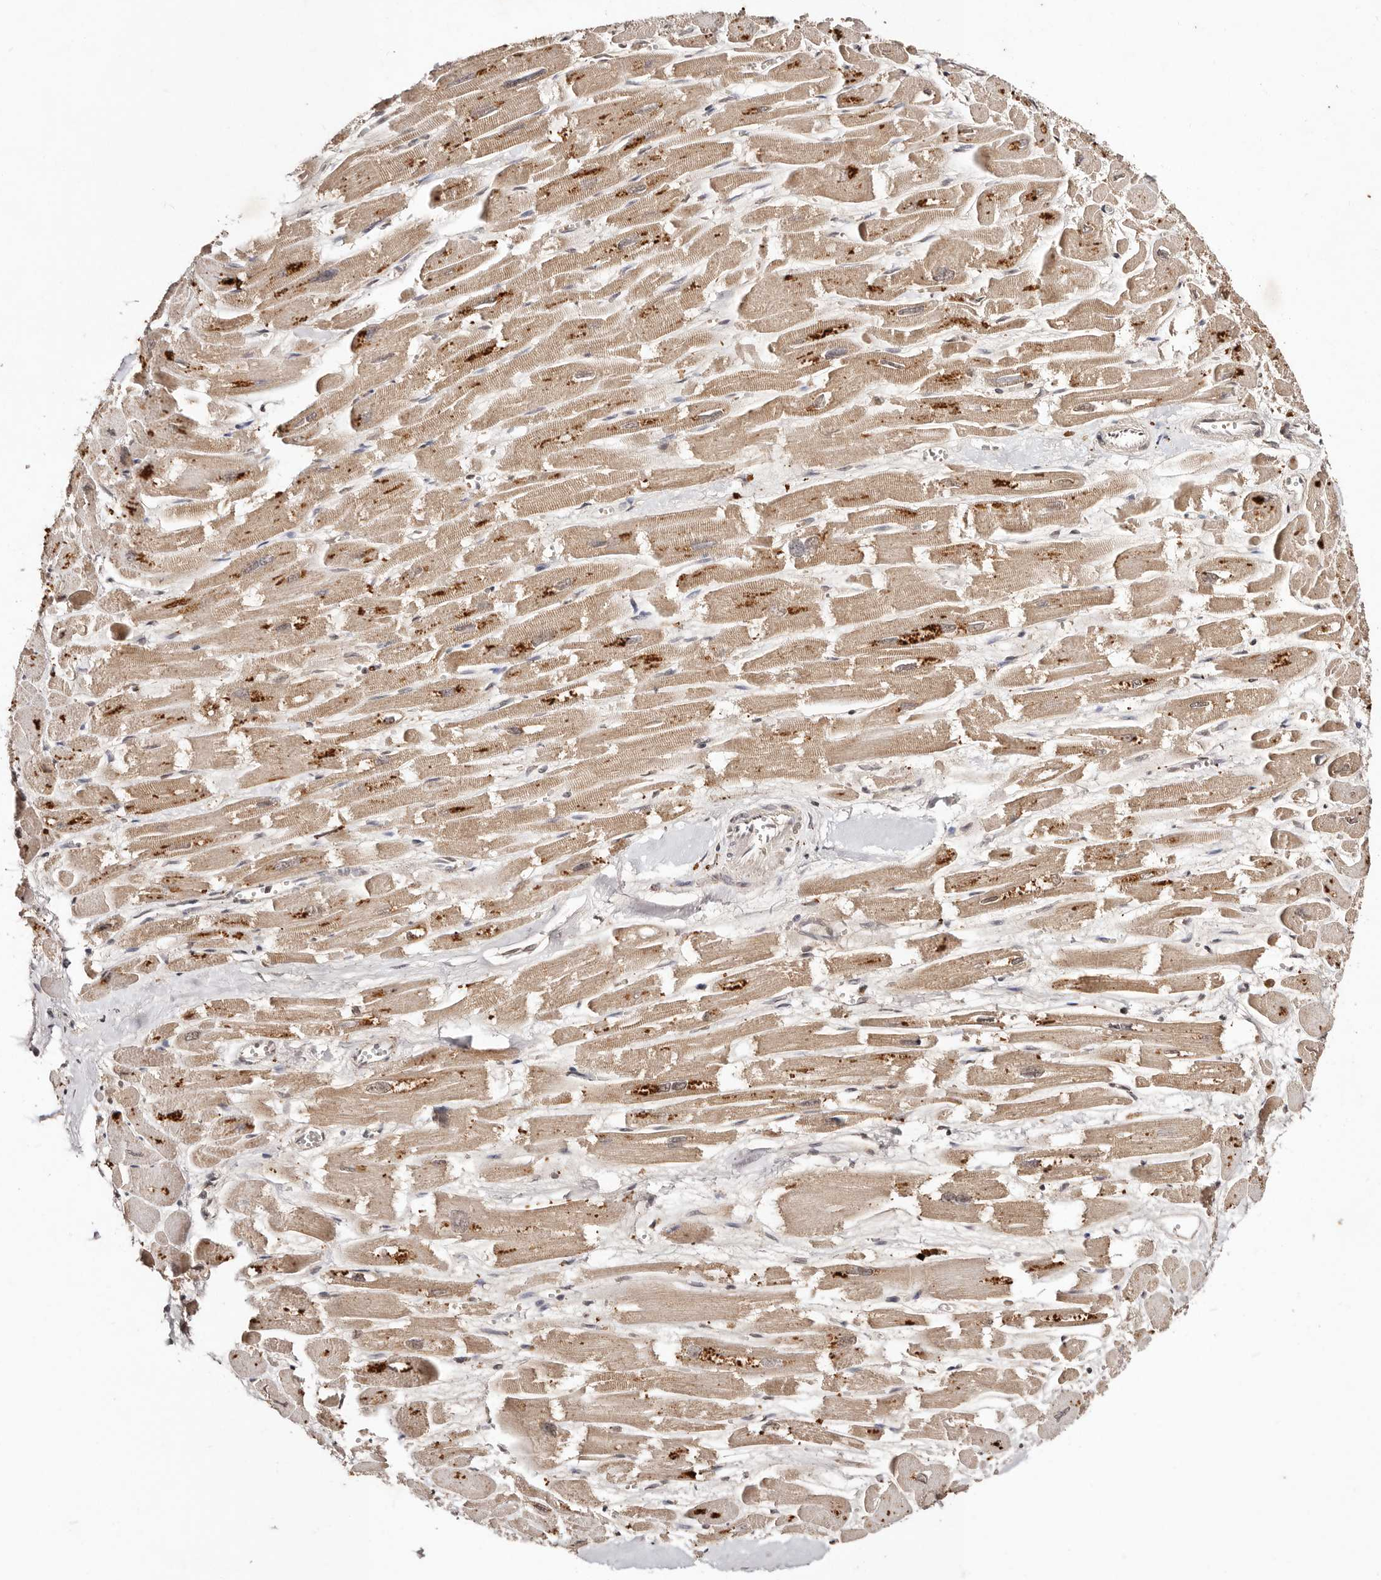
{"staining": {"intensity": "weak", "quantity": ">75%", "location": "cytoplasmic/membranous"}, "tissue": "heart muscle", "cell_type": "Cardiomyocytes", "image_type": "normal", "snomed": [{"axis": "morphology", "description": "Normal tissue, NOS"}, {"axis": "topography", "description": "Heart"}], "caption": "IHC image of unremarkable human heart muscle stained for a protein (brown), which displays low levels of weak cytoplasmic/membranous staining in approximately >75% of cardiomyocytes.", "gene": "BICRAL", "patient": {"sex": "male", "age": 54}}